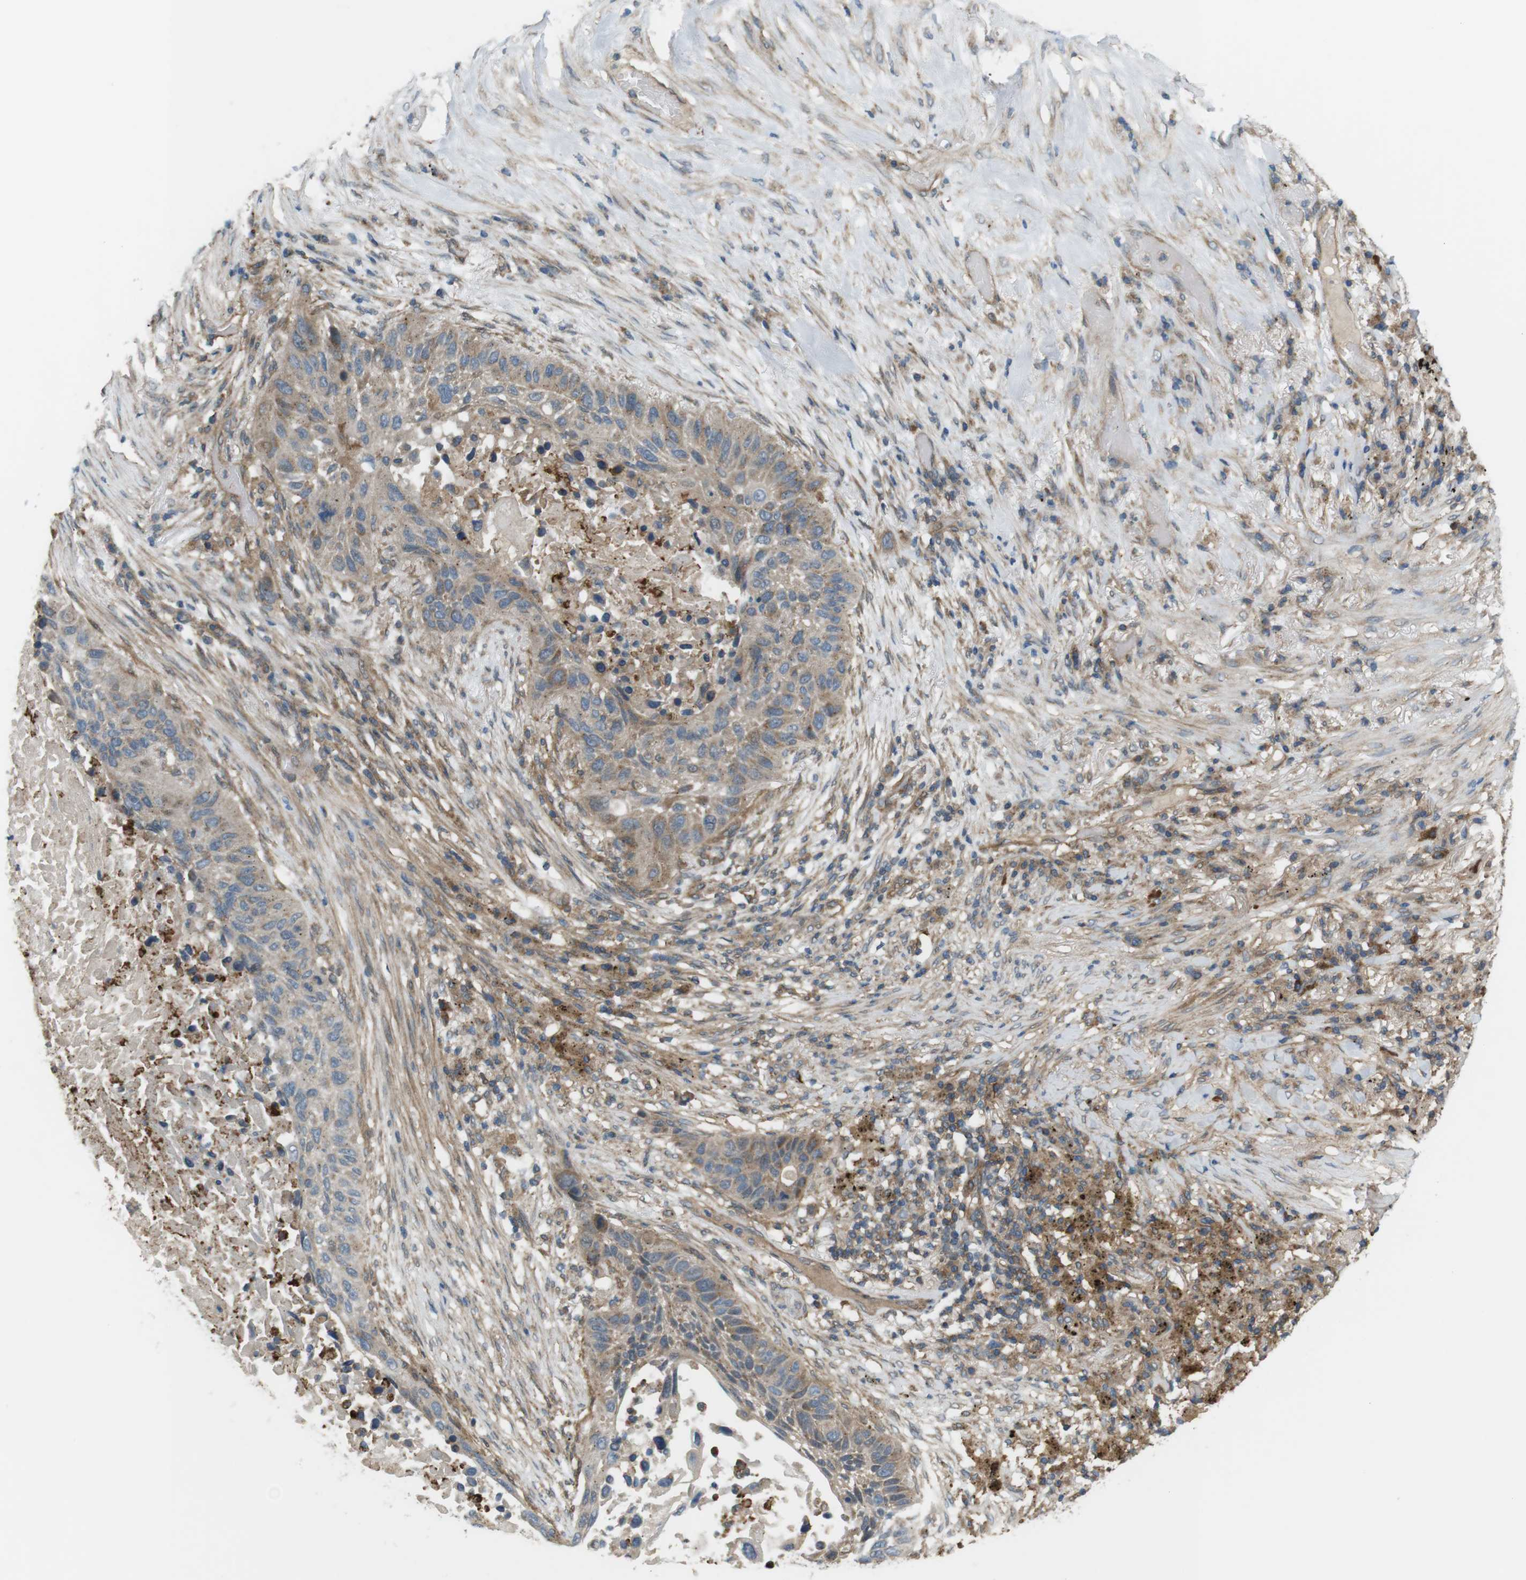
{"staining": {"intensity": "weak", "quantity": "25%-75%", "location": "cytoplasmic/membranous"}, "tissue": "lung cancer", "cell_type": "Tumor cells", "image_type": "cancer", "snomed": [{"axis": "morphology", "description": "Squamous cell carcinoma, NOS"}, {"axis": "topography", "description": "Lung"}], "caption": "Lung squamous cell carcinoma stained with immunohistochemistry displays weak cytoplasmic/membranous positivity in about 25%-75% of tumor cells.", "gene": "DDAH2", "patient": {"sex": "male", "age": 57}}